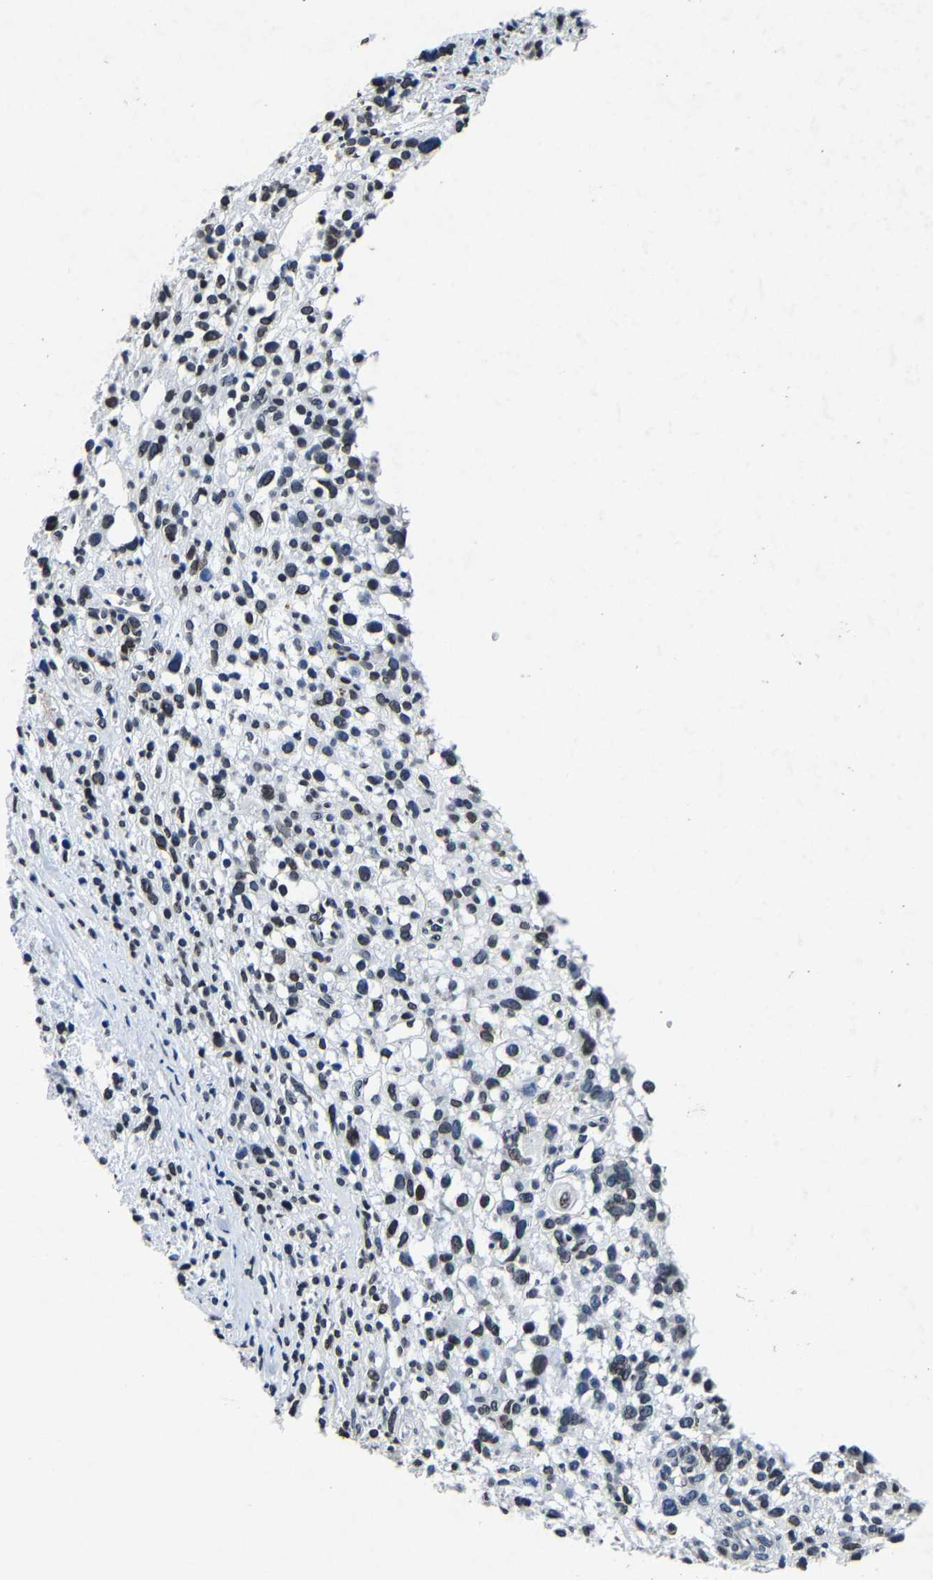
{"staining": {"intensity": "weak", "quantity": "25%-75%", "location": "nuclear"}, "tissue": "melanoma", "cell_type": "Tumor cells", "image_type": "cancer", "snomed": [{"axis": "morphology", "description": "Malignant melanoma, NOS"}, {"axis": "topography", "description": "Skin"}], "caption": "Human malignant melanoma stained with a protein marker reveals weak staining in tumor cells.", "gene": "UBN2", "patient": {"sex": "female", "age": 55}}